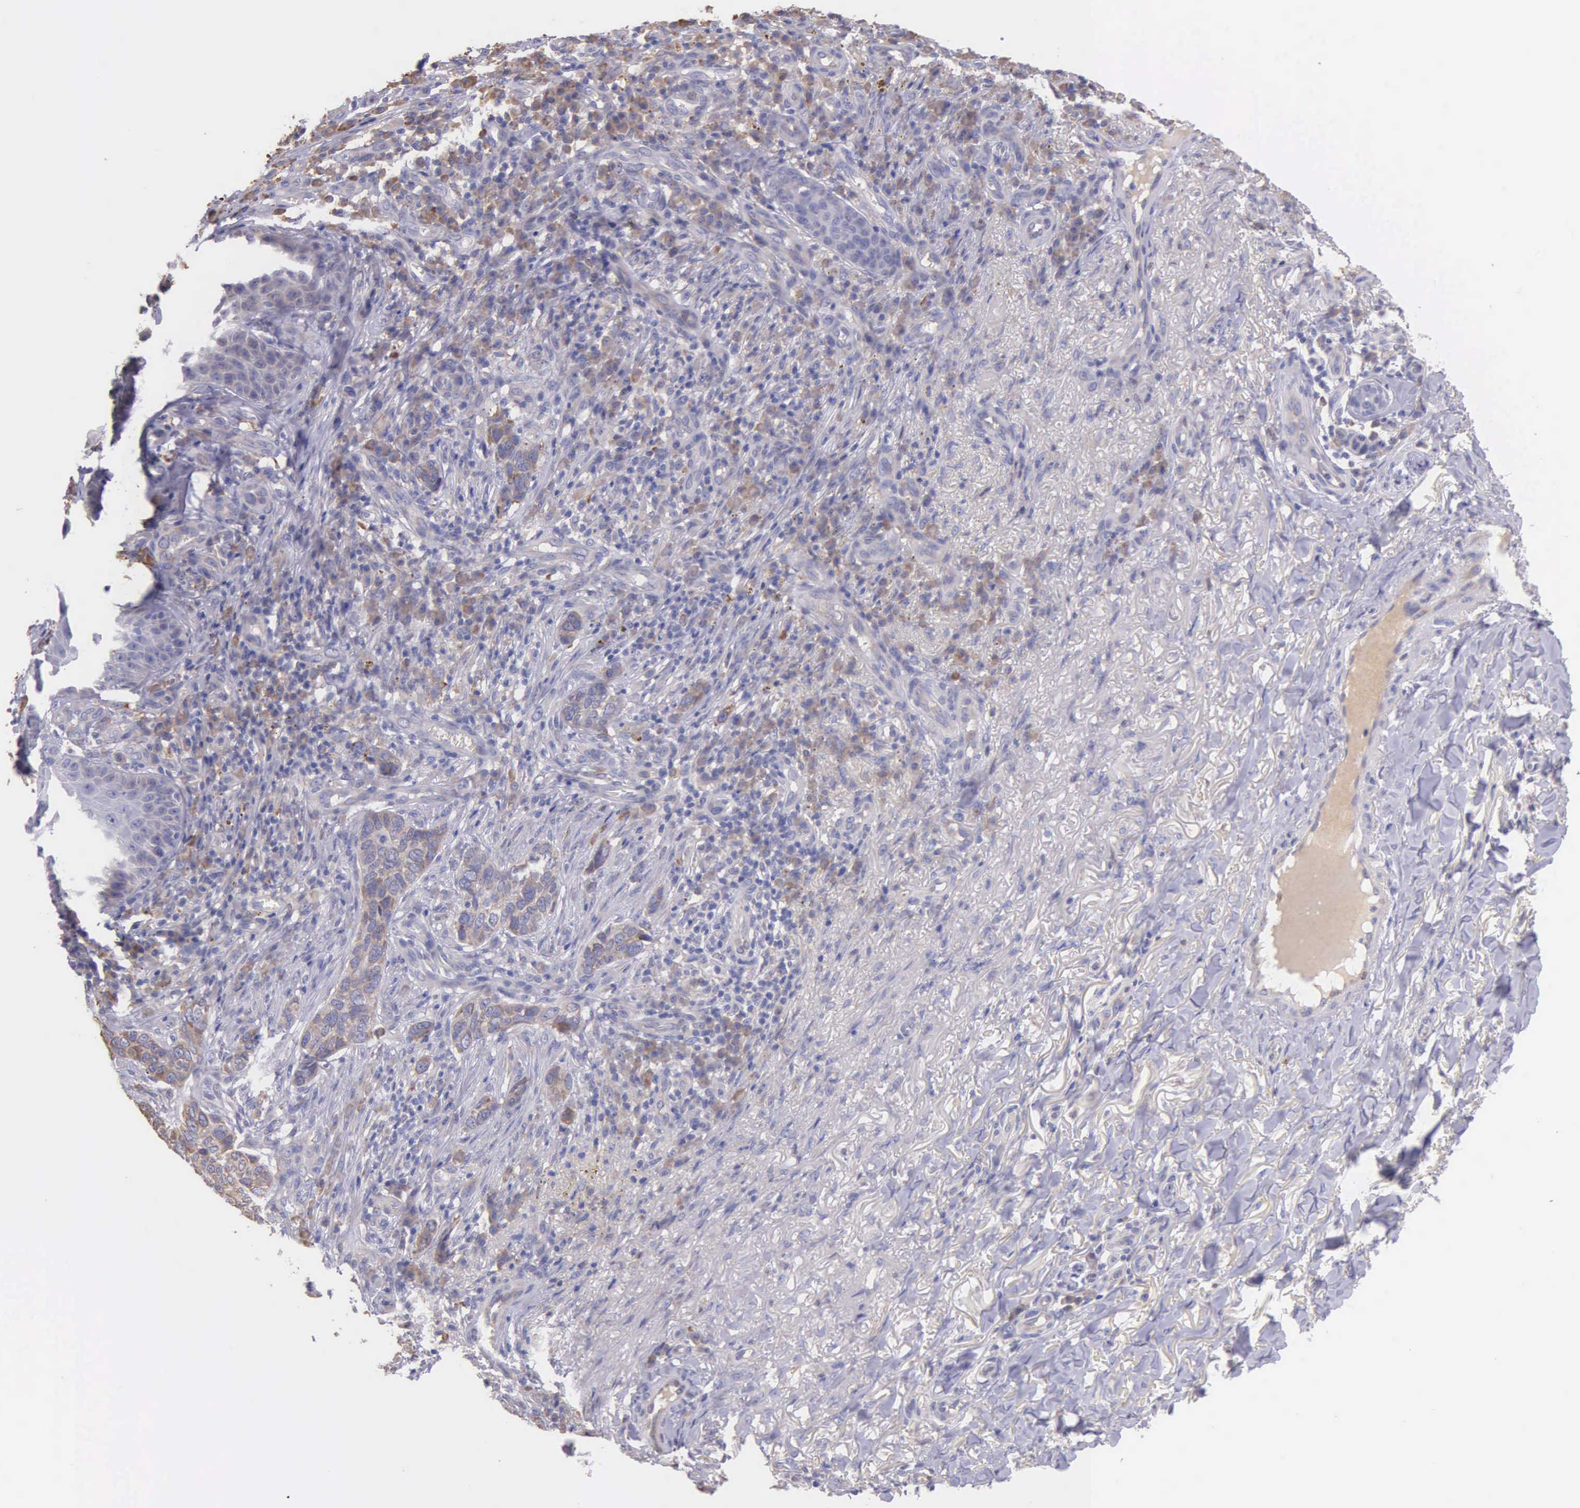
{"staining": {"intensity": "weak", "quantity": ">75%", "location": "cytoplasmic/membranous"}, "tissue": "skin cancer", "cell_type": "Tumor cells", "image_type": "cancer", "snomed": [{"axis": "morphology", "description": "Basal cell carcinoma"}, {"axis": "topography", "description": "Skin"}], "caption": "Human skin cancer (basal cell carcinoma) stained with a brown dye displays weak cytoplasmic/membranous positive positivity in about >75% of tumor cells.", "gene": "ZC3H12B", "patient": {"sex": "male", "age": 81}}